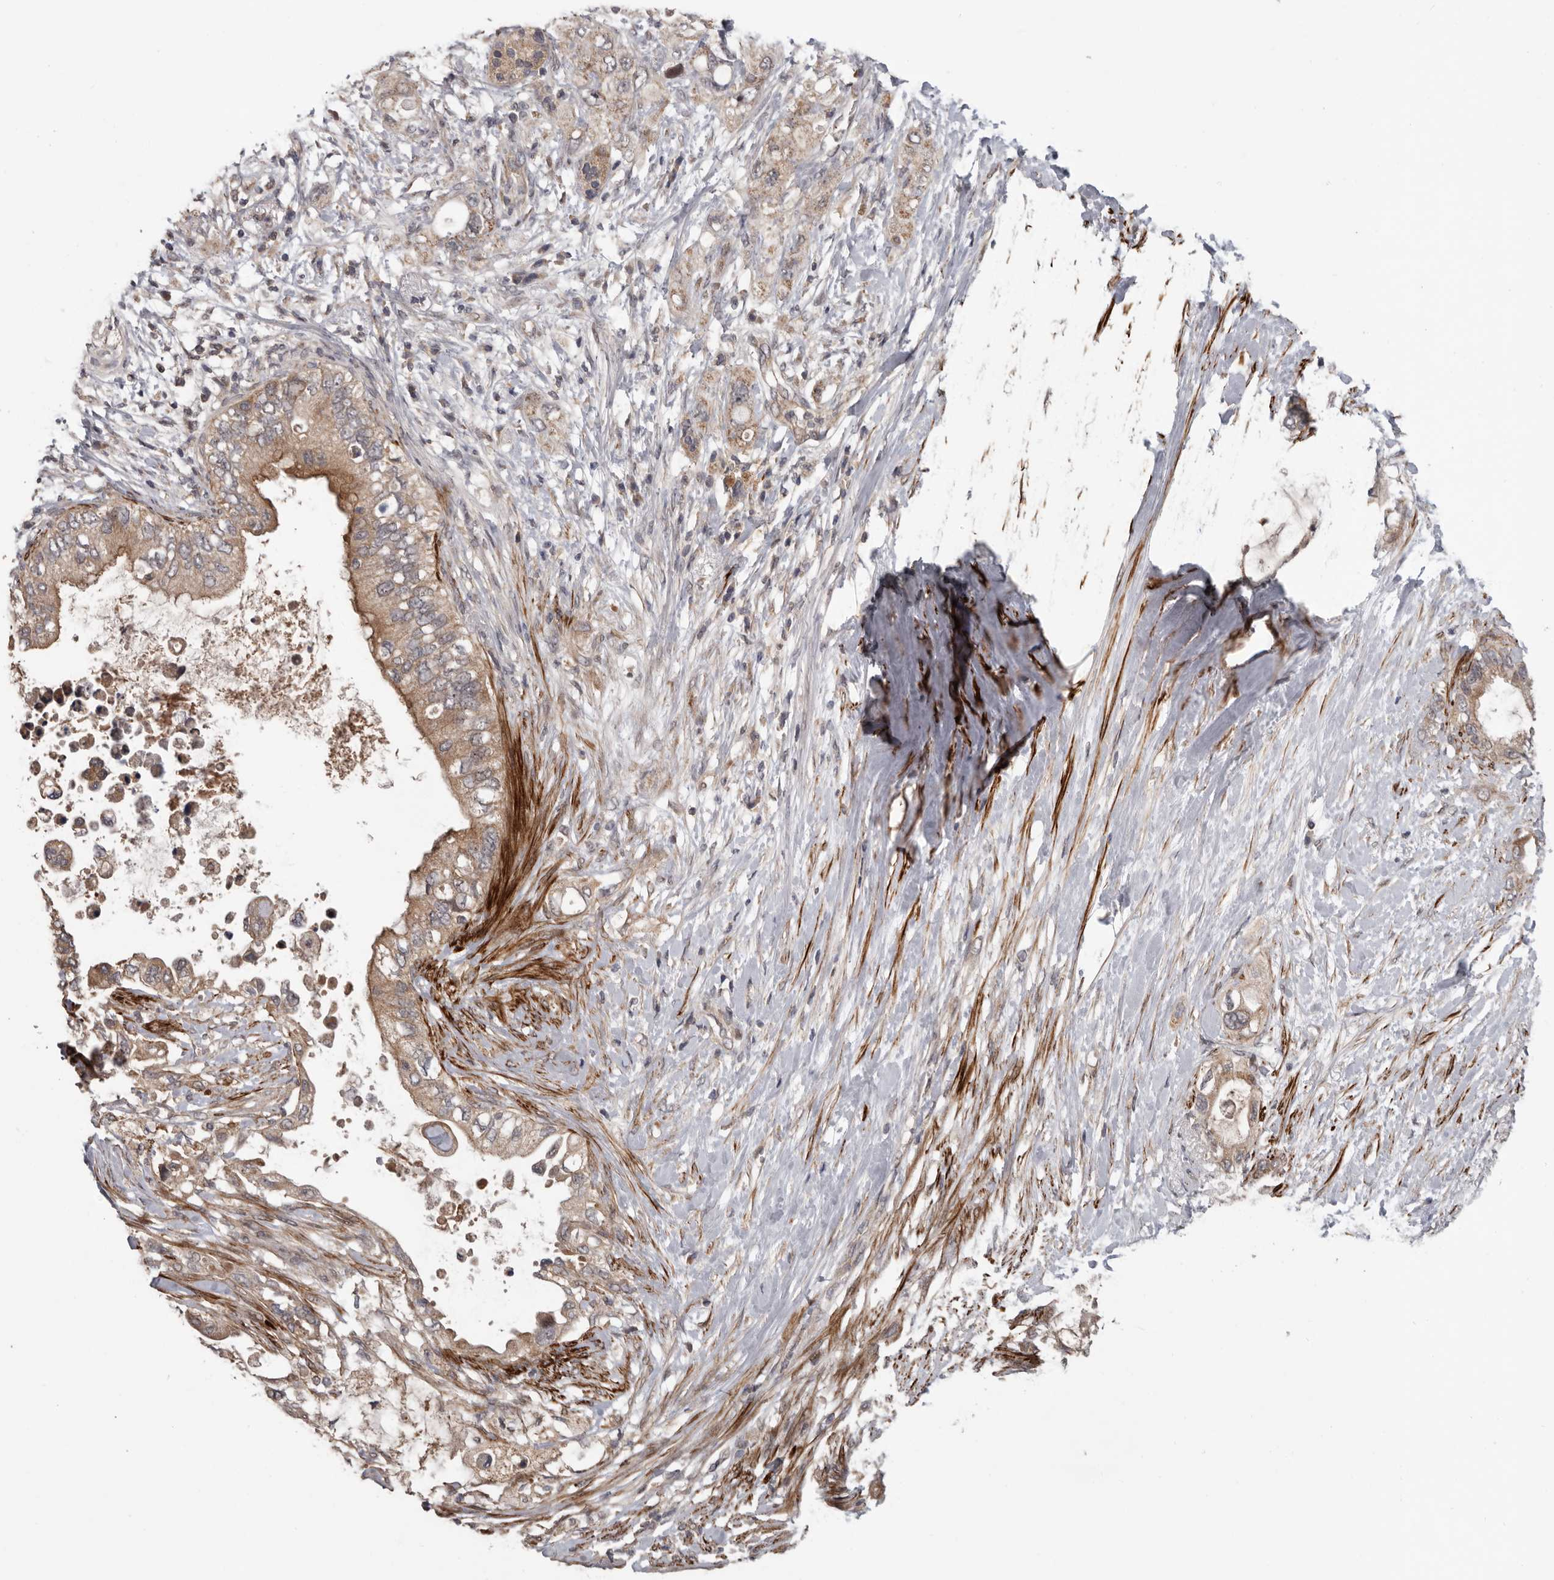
{"staining": {"intensity": "moderate", "quantity": "25%-75%", "location": "cytoplasmic/membranous"}, "tissue": "pancreatic cancer", "cell_type": "Tumor cells", "image_type": "cancer", "snomed": [{"axis": "morphology", "description": "Adenocarcinoma, NOS"}, {"axis": "topography", "description": "Pancreas"}], "caption": "Tumor cells reveal moderate cytoplasmic/membranous expression in approximately 25%-75% of cells in pancreatic cancer.", "gene": "FGFR4", "patient": {"sex": "female", "age": 56}}